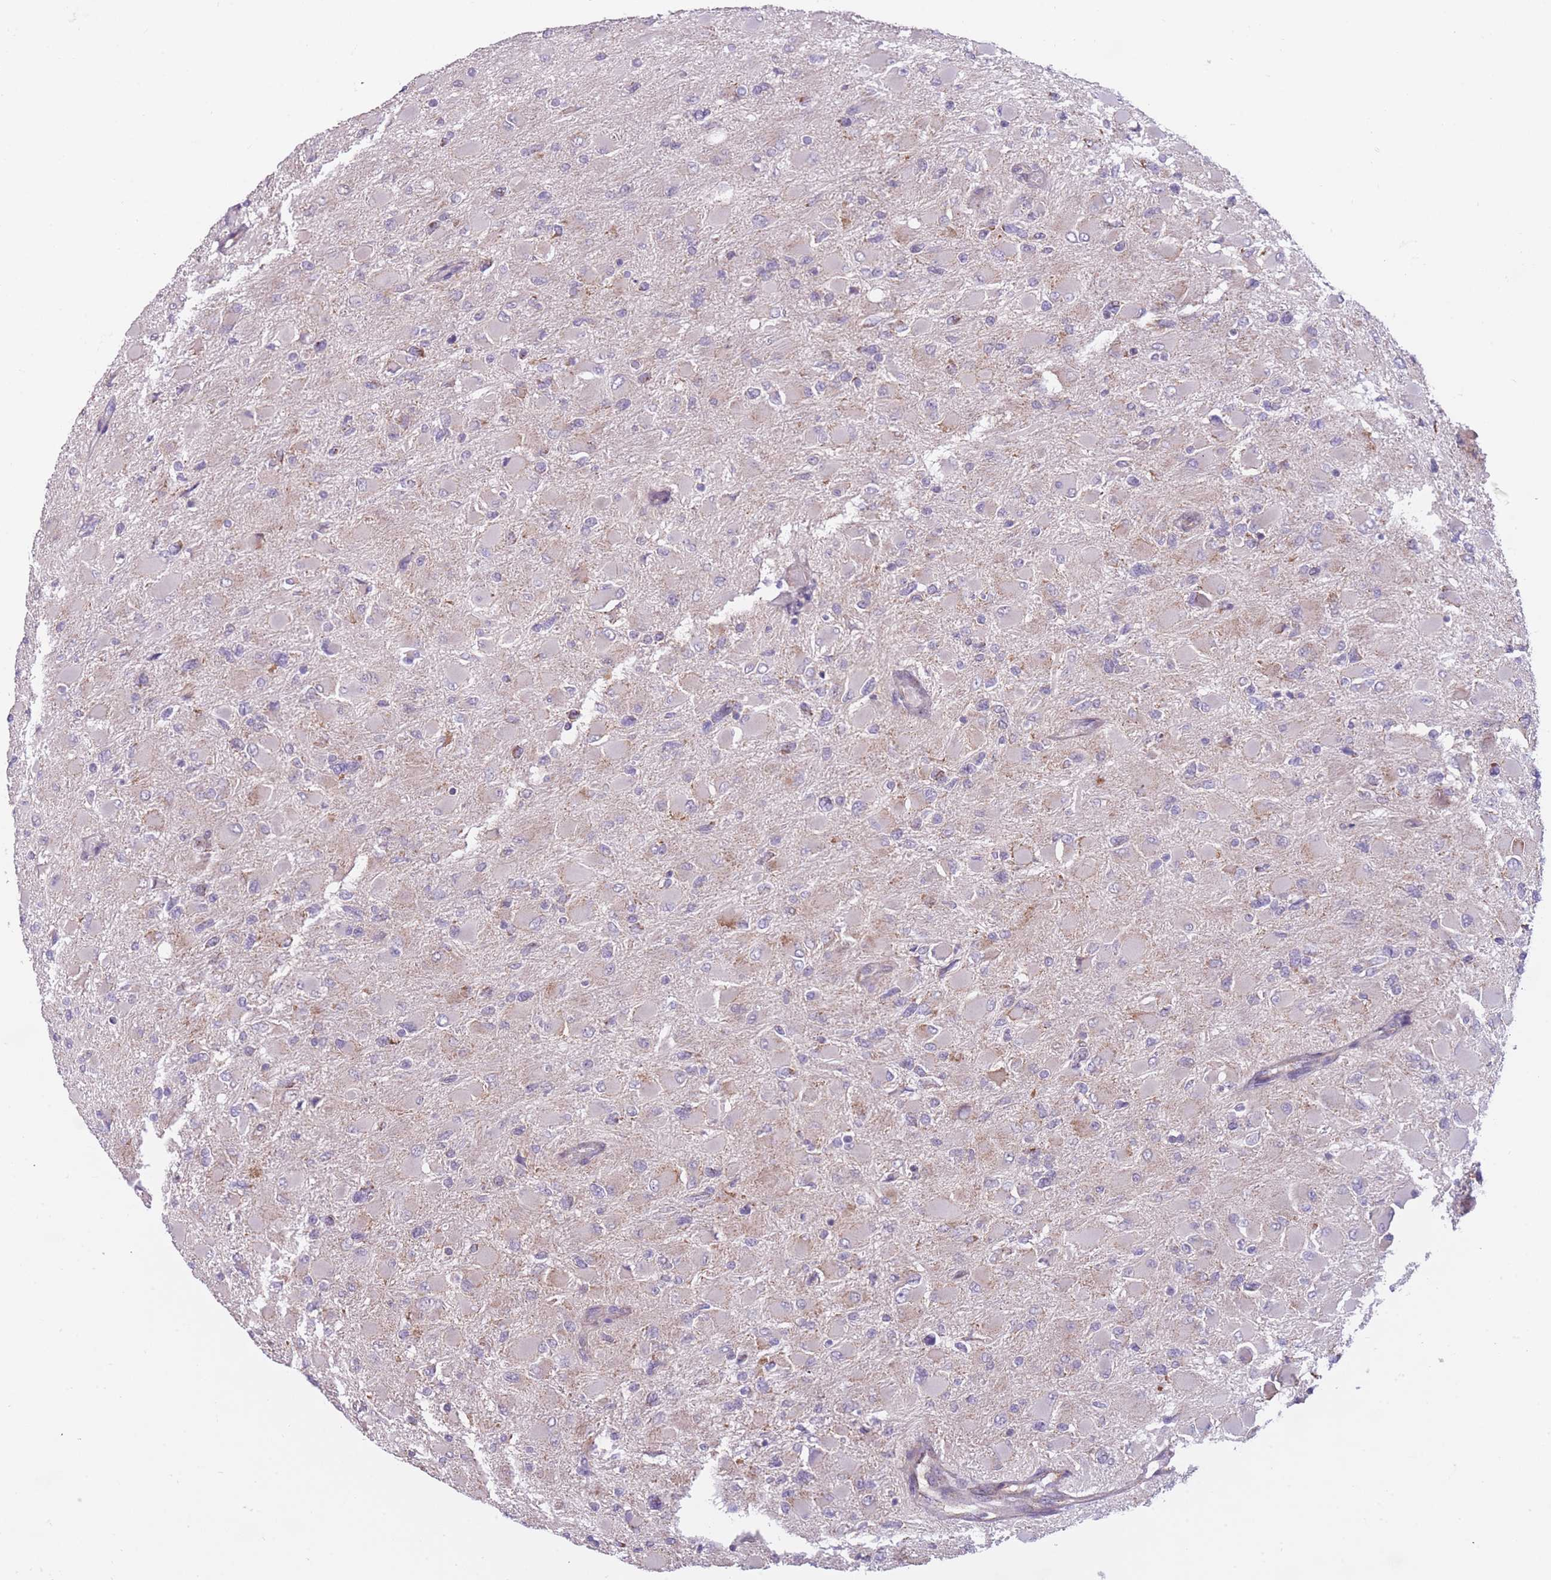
{"staining": {"intensity": "negative", "quantity": "none", "location": "none"}, "tissue": "glioma", "cell_type": "Tumor cells", "image_type": "cancer", "snomed": [{"axis": "morphology", "description": "Glioma, malignant, High grade"}, {"axis": "topography", "description": "Cerebral cortex"}], "caption": "Immunohistochemistry (IHC) image of neoplastic tissue: glioma stained with DAB (3,3'-diaminobenzidine) displays no significant protein expression in tumor cells. Brightfield microscopy of immunohistochemistry (IHC) stained with DAB (brown) and hematoxylin (blue), captured at high magnification.", "gene": "MRPS18C", "patient": {"sex": "female", "age": 36}}